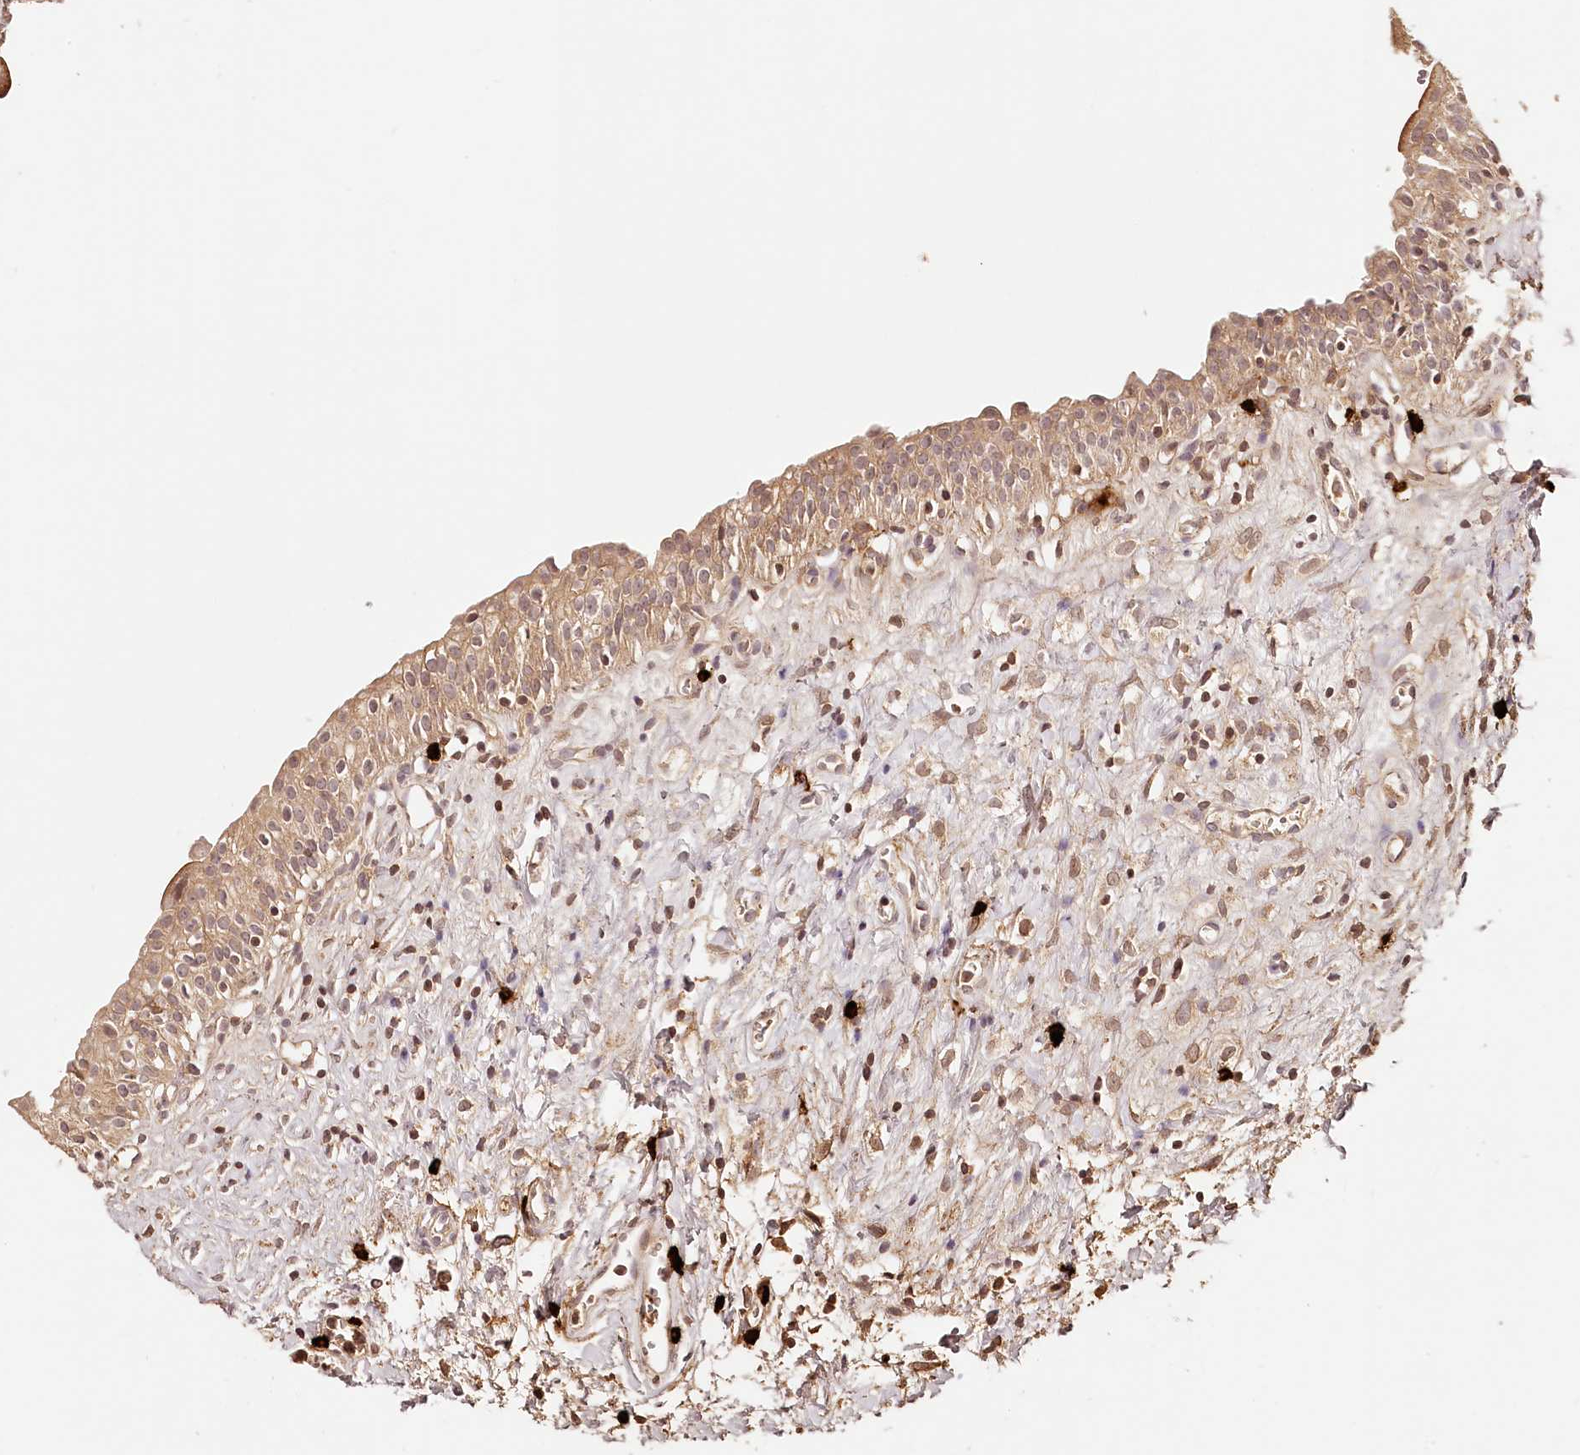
{"staining": {"intensity": "moderate", "quantity": ">75%", "location": "cytoplasmic/membranous,nuclear"}, "tissue": "urinary bladder", "cell_type": "Urothelial cells", "image_type": "normal", "snomed": [{"axis": "morphology", "description": "Normal tissue, NOS"}, {"axis": "topography", "description": "Urinary bladder"}], "caption": "Brown immunohistochemical staining in unremarkable human urinary bladder displays moderate cytoplasmic/membranous,nuclear staining in approximately >75% of urothelial cells.", "gene": "SYNGR1", "patient": {"sex": "male", "age": 51}}